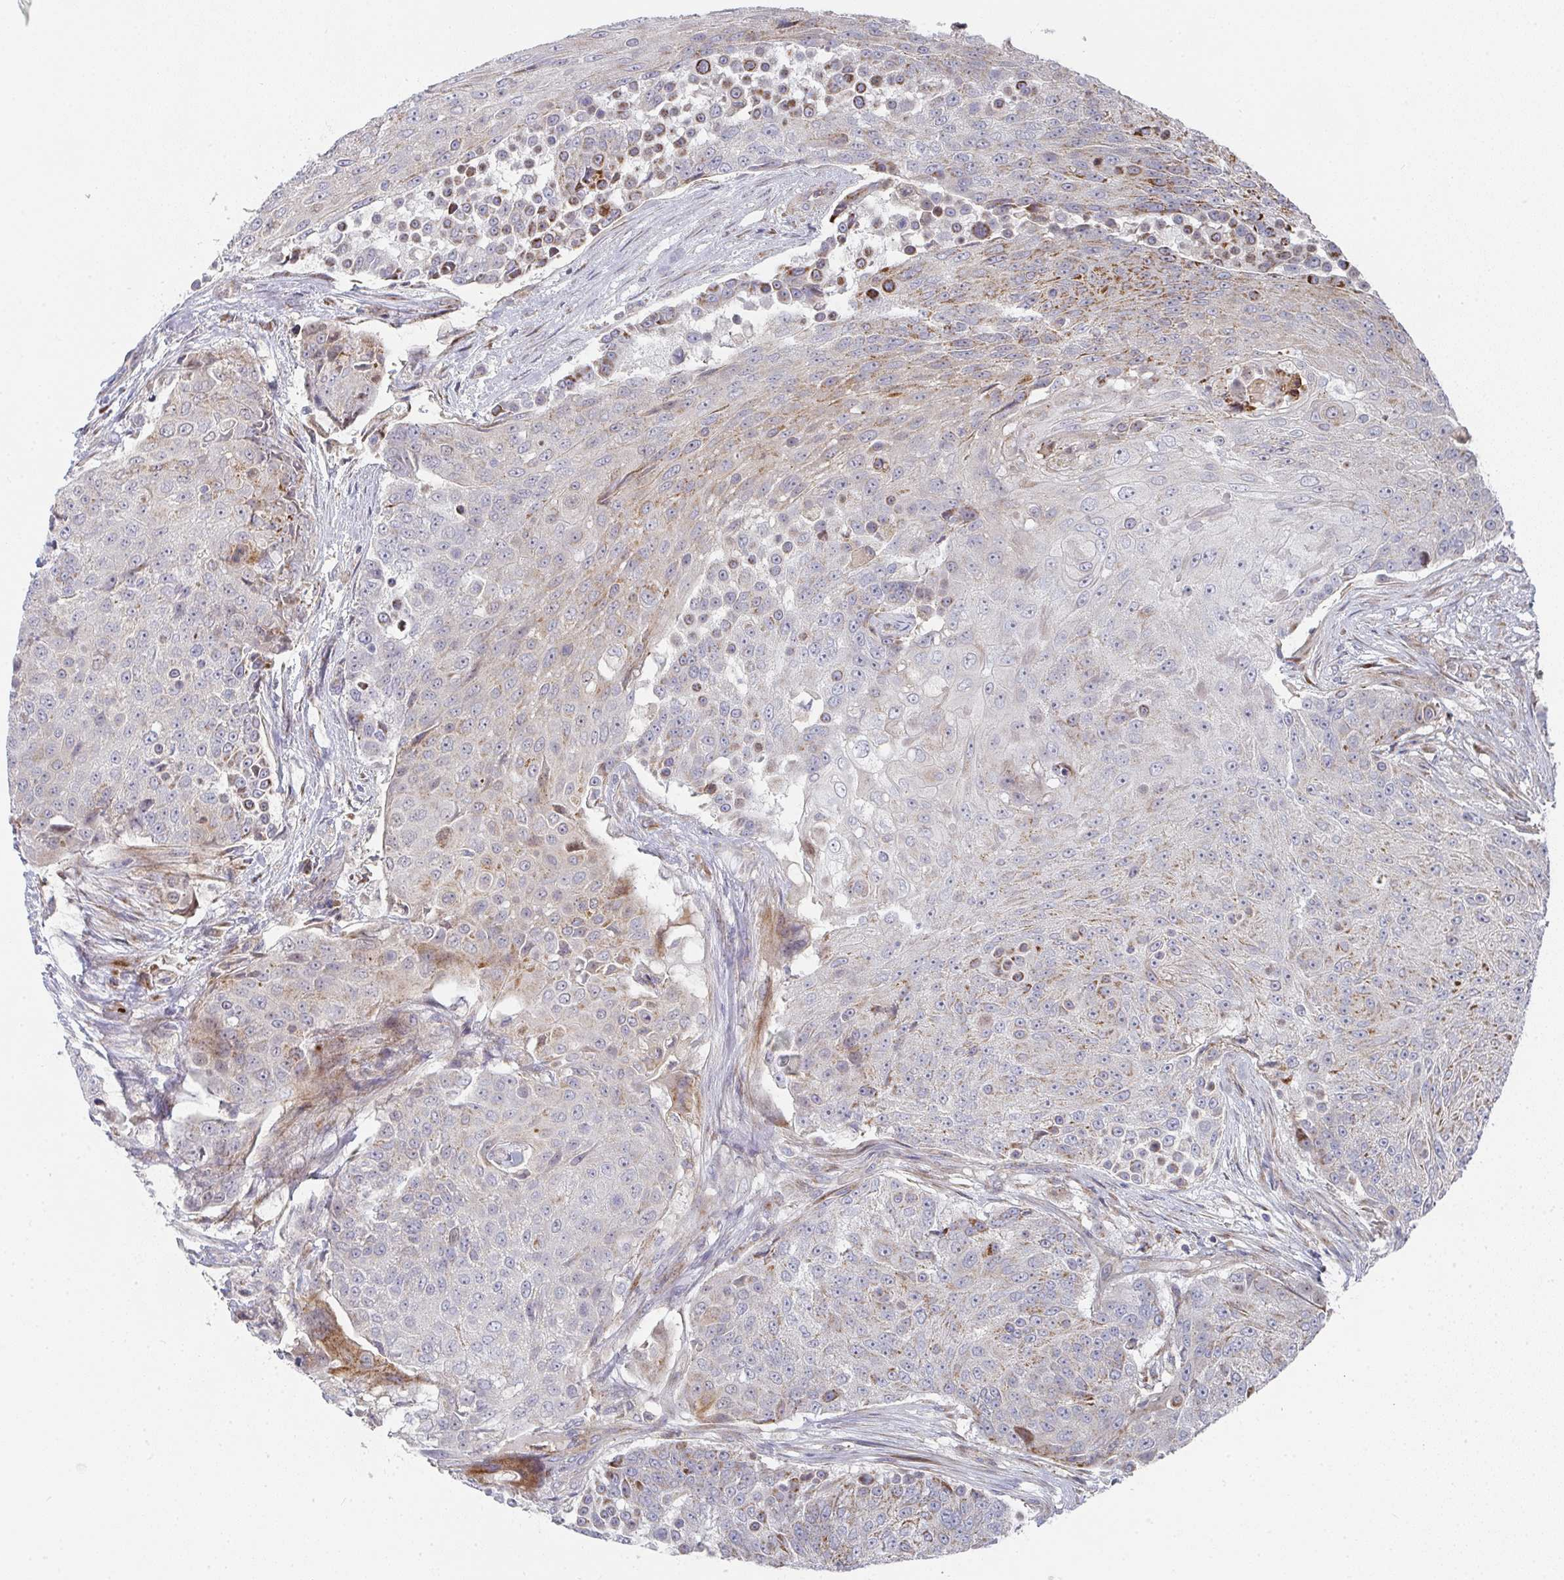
{"staining": {"intensity": "moderate", "quantity": "25%-75%", "location": "cytoplasmic/membranous"}, "tissue": "urothelial cancer", "cell_type": "Tumor cells", "image_type": "cancer", "snomed": [{"axis": "morphology", "description": "Urothelial carcinoma, High grade"}, {"axis": "topography", "description": "Urinary bladder"}], "caption": "A brown stain highlights moderate cytoplasmic/membranous staining of a protein in human urothelial carcinoma (high-grade) tumor cells.", "gene": "RHEBL1", "patient": {"sex": "female", "age": 63}}